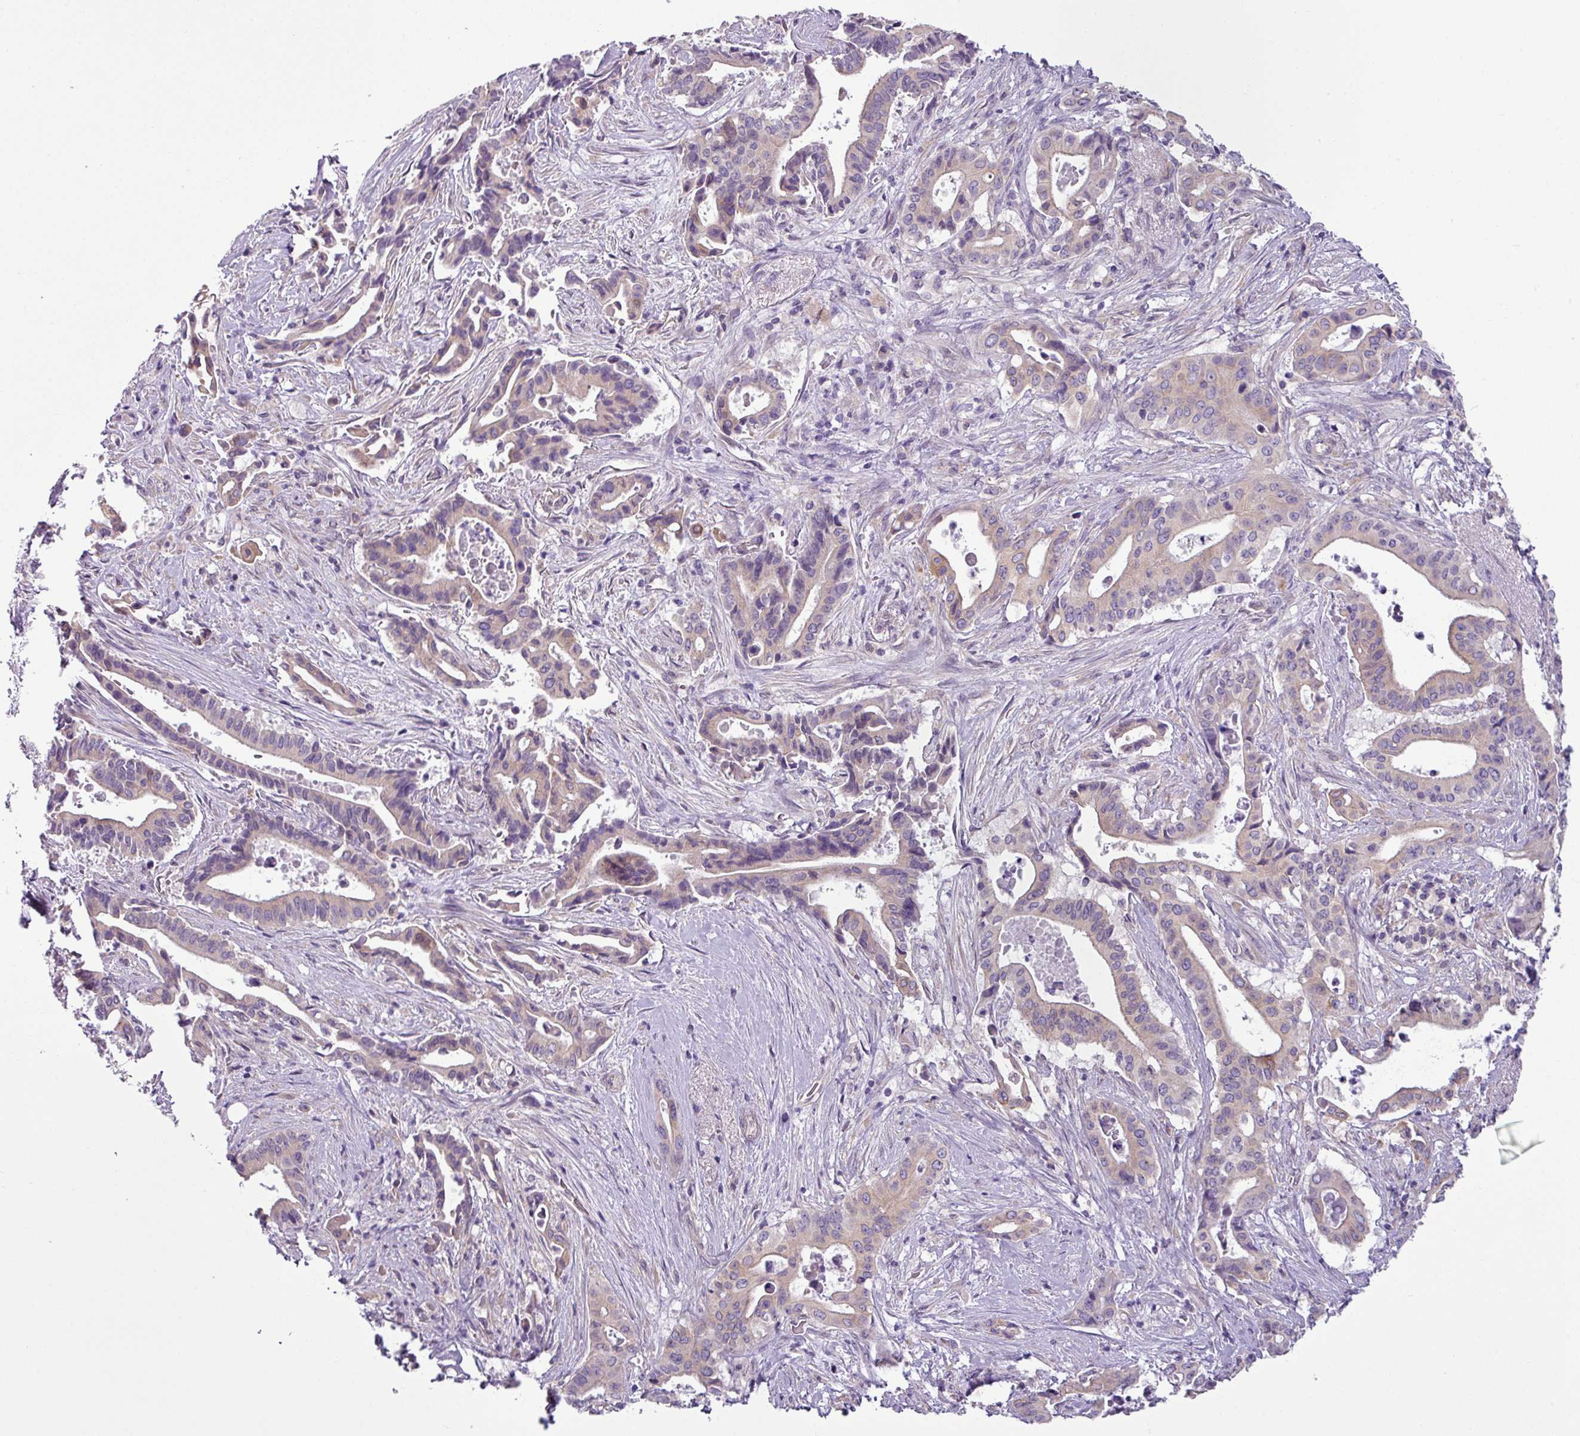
{"staining": {"intensity": "moderate", "quantity": ">75%", "location": "cytoplasmic/membranous"}, "tissue": "pancreatic cancer", "cell_type": "Tumor cells", "image_type": "cancer", "snomed": [{"axis": "morphology", "description": "Adenocarcinoma, NOS"}, {"axis": "topography", "description": "Pancreas"}], "caption": "The photomicrograph reveals staining of adenocarcinoma (pancreatic), revealing moderate cytoplasmic/membranous protein staining (brown color) within tumor cells.", "gene": "TOR1AIP2", "patient": {"sex": "female", "age": 77}}